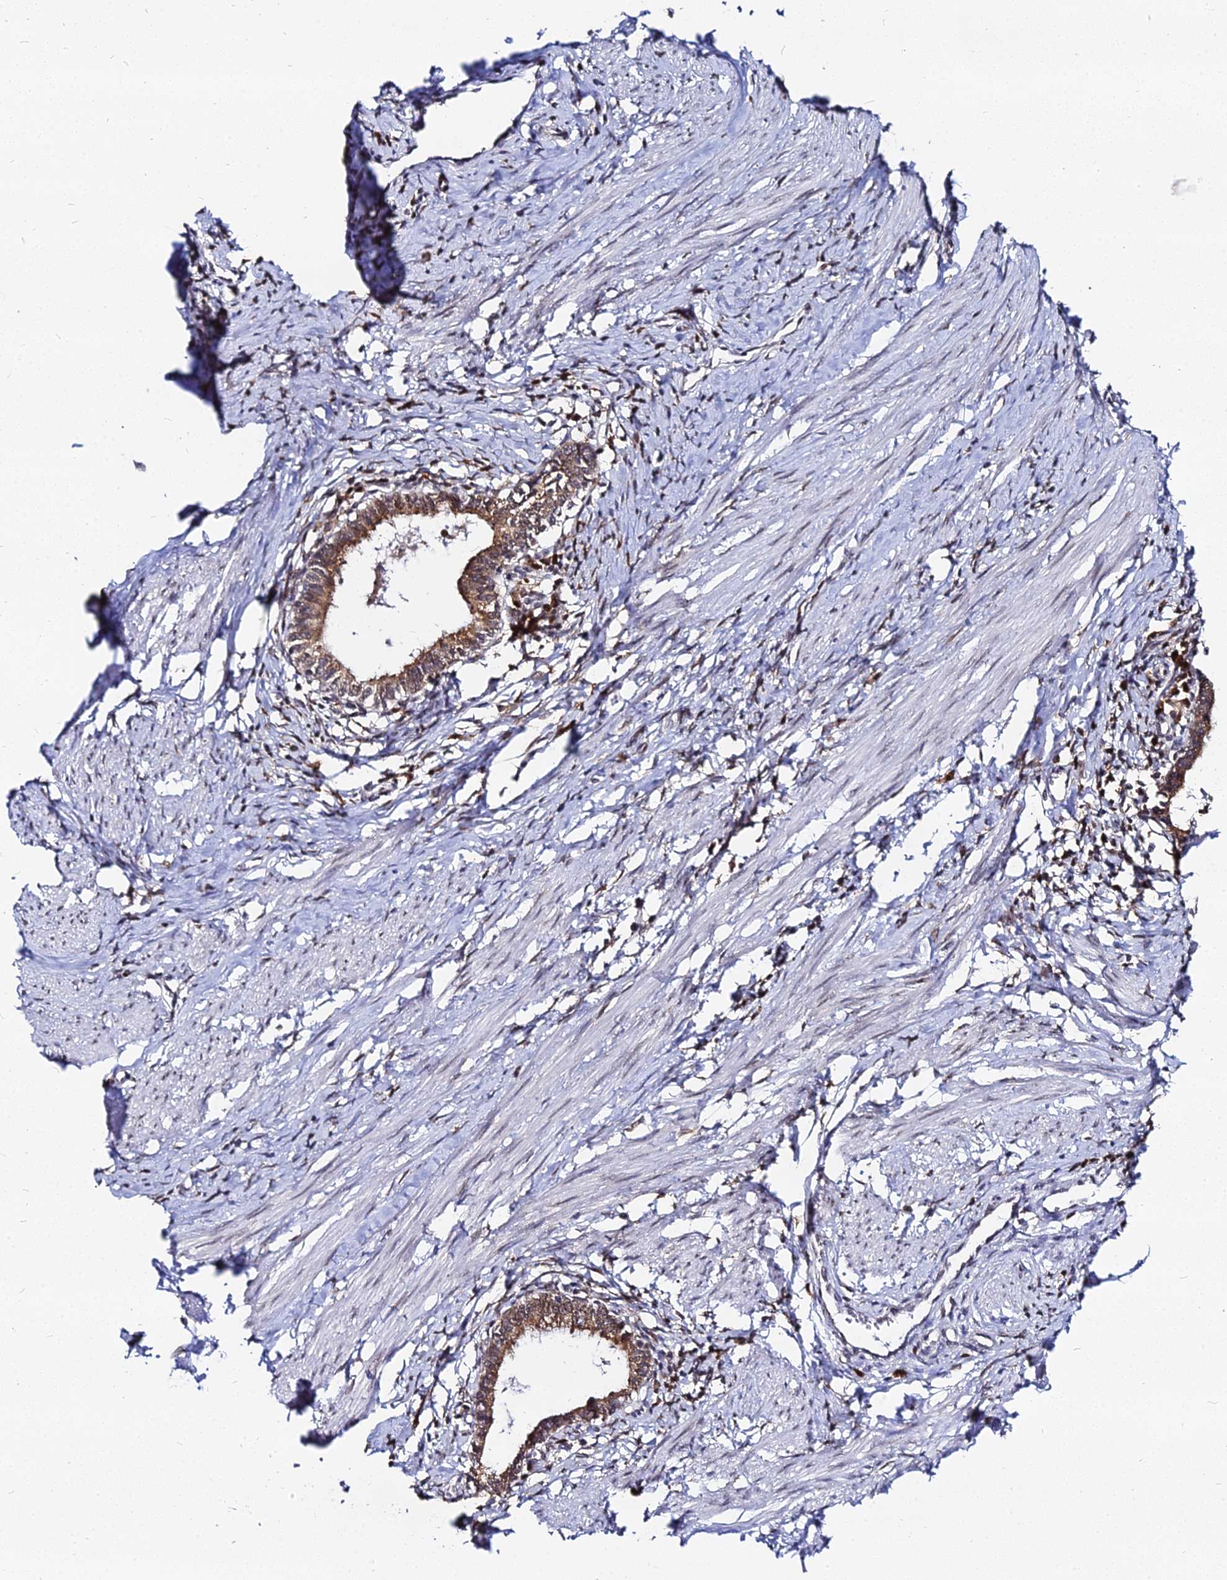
{"staining": {"intensity": "moderate", "quantity": ">75%", "location": "cytoplasmic/membranous"}, "tissue": "cervical cancer", "cell_type": "Tumor cells", "image_type": "cancer", "snomed": [{"axis": "morphology", "description": "Adenocarcinoma, NOS"}, {"axis": "topography", "description": "Cervix"}], "caption": "About >75% of tumor cells in cervical cancer (adenocarcinoma) show moderate cytoplasmic/membranous protein expression as visualized by brown immunohistochemical staining.", "gene": "RNF121", "patient": {"sex": "female", "age": 36}}